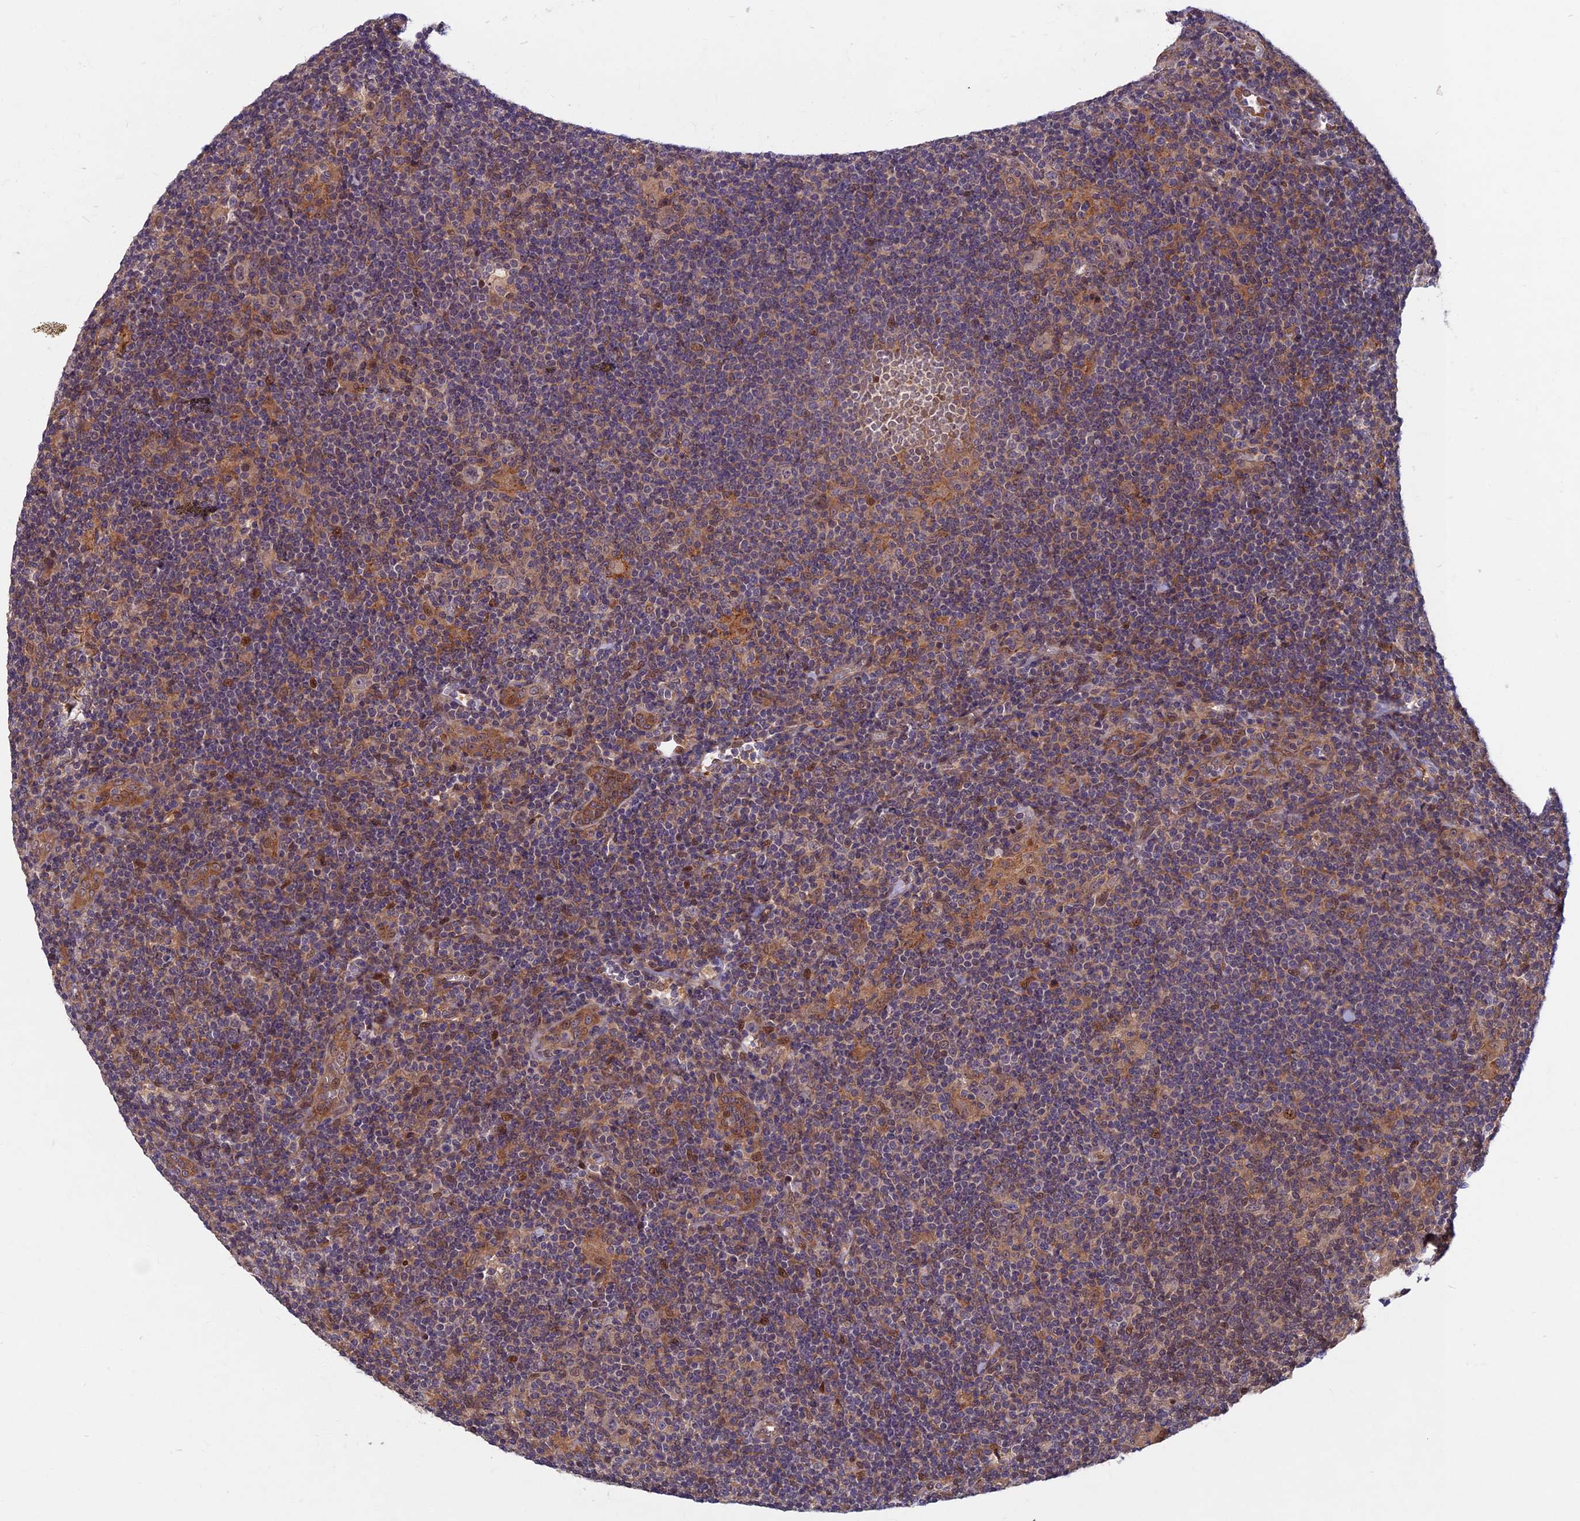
{"staining": {"intensity": "negative", "quantity": "none", "location": "none"}, "tissue": "lymphoma", "cell_type": "Tumor cells", "image_type": "cancer", "snomed": [{"axis": "morphology", "description": "Hodgkin's disease, NOS"}, {"axis": "topography", "description": "Lymph node"}], "caption": "This is an IHC histopathology image of Hodgkin's disease. There is no staining in tumor cells.", "gene": "SPG11", "patient": {"sex": "female", "age": 57}}